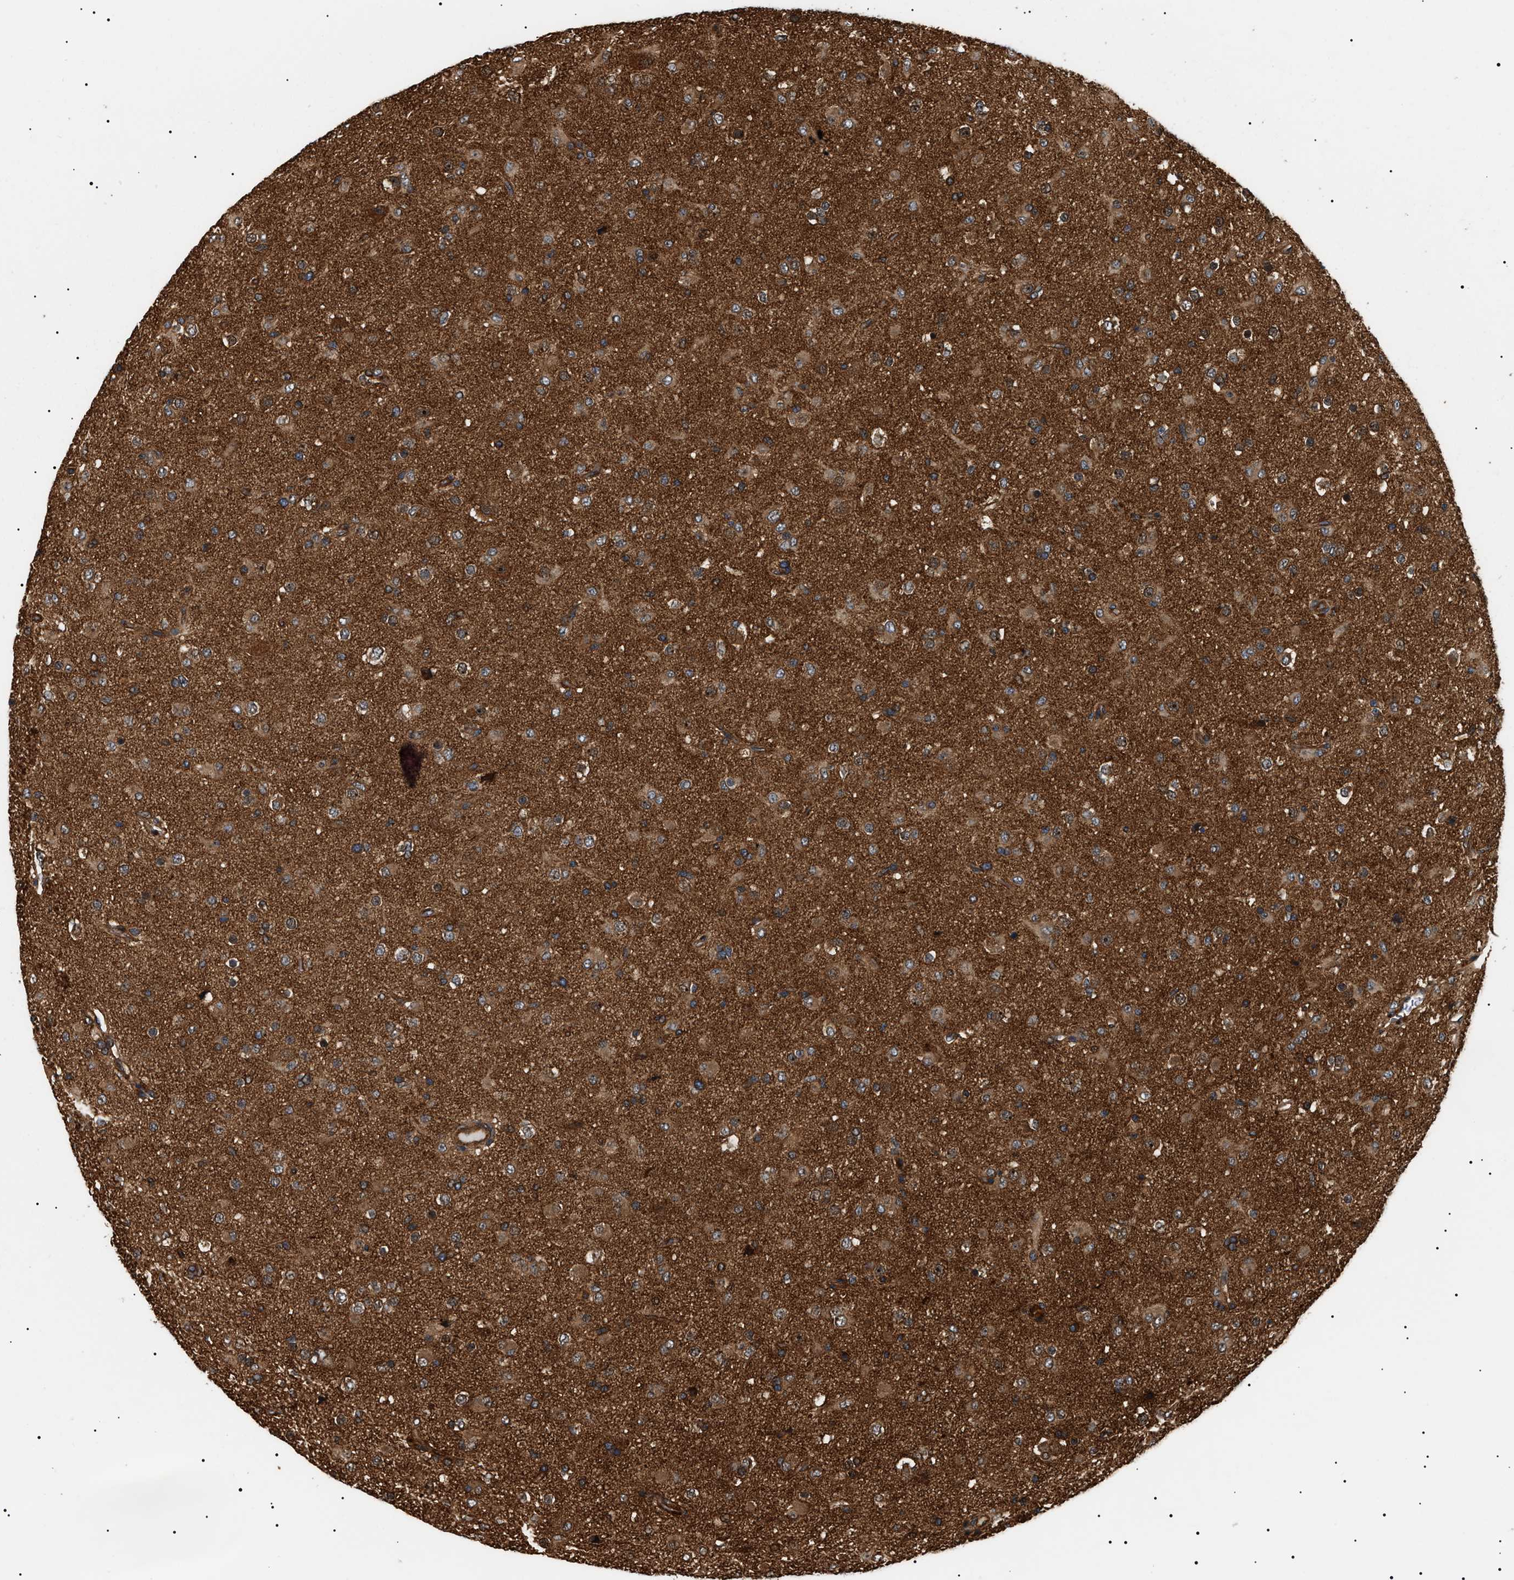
{"staining": {"intensity": "moderate", "quantity": ">75%", "location": "cytoplasmic/membranous"}, "tissue": "glioma", "cell_type": "Tumor cells", "image_type": "cancer", "snomed": [{"axis": "morphology", "description": "Glioma, malignant, Low grade"}, {"axis": "topography", "description": "Brain"}], "caption": "Brown immunohistochemical staining in glioma reveals moderate cytoplasmic/membranous positivity in about >75% of tumor cells. (brown staining indicates protein expression, while blue staining denotes nuclei).", "gene": "SH3GLB2", "patient": {"sex": "male", "age": 65}}